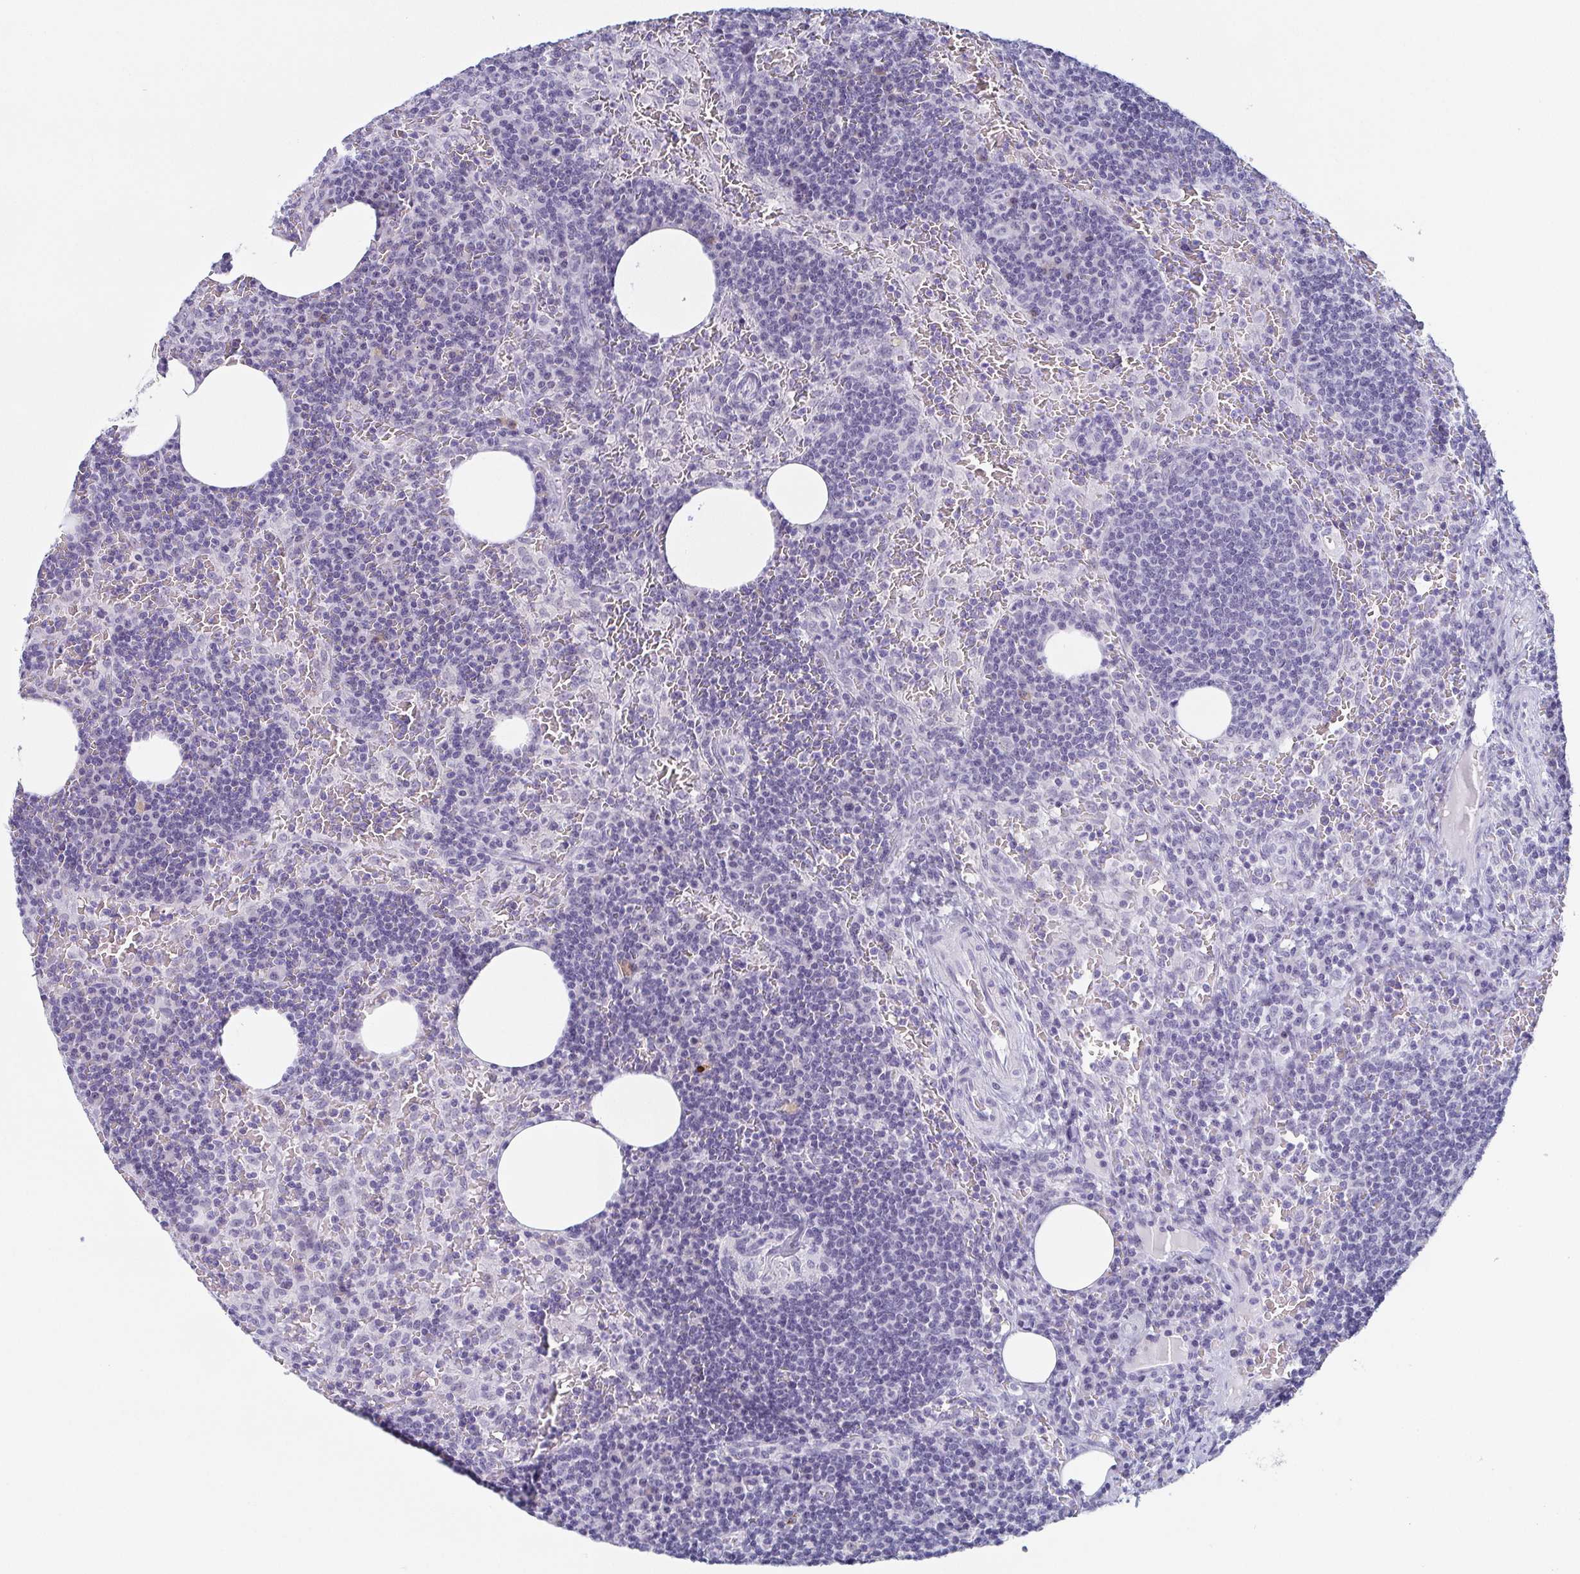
{"staining": {"intensity": "negative", "quantity": "none", "location": "none"}, "tissue": "lymph node", "cell_type": "Germinal center cells", "image_type": "normal", "snomed": [{"axis": "morphology", "description": "Normal tissue, NOS"}, {"axis": "topography", "description": "Lymph node"}], "caption": "Image shows no significant protein expression in germinal center cells of benign lymph node. (Stains: DAB (3,3'-diaminobenzidine) immunohistochemistry with hematoxylin counter stain, Microscopy: brightfield microscopy at high magnification).", "gene": "REG4", "patient": {"sex": "male", "age": 67}}